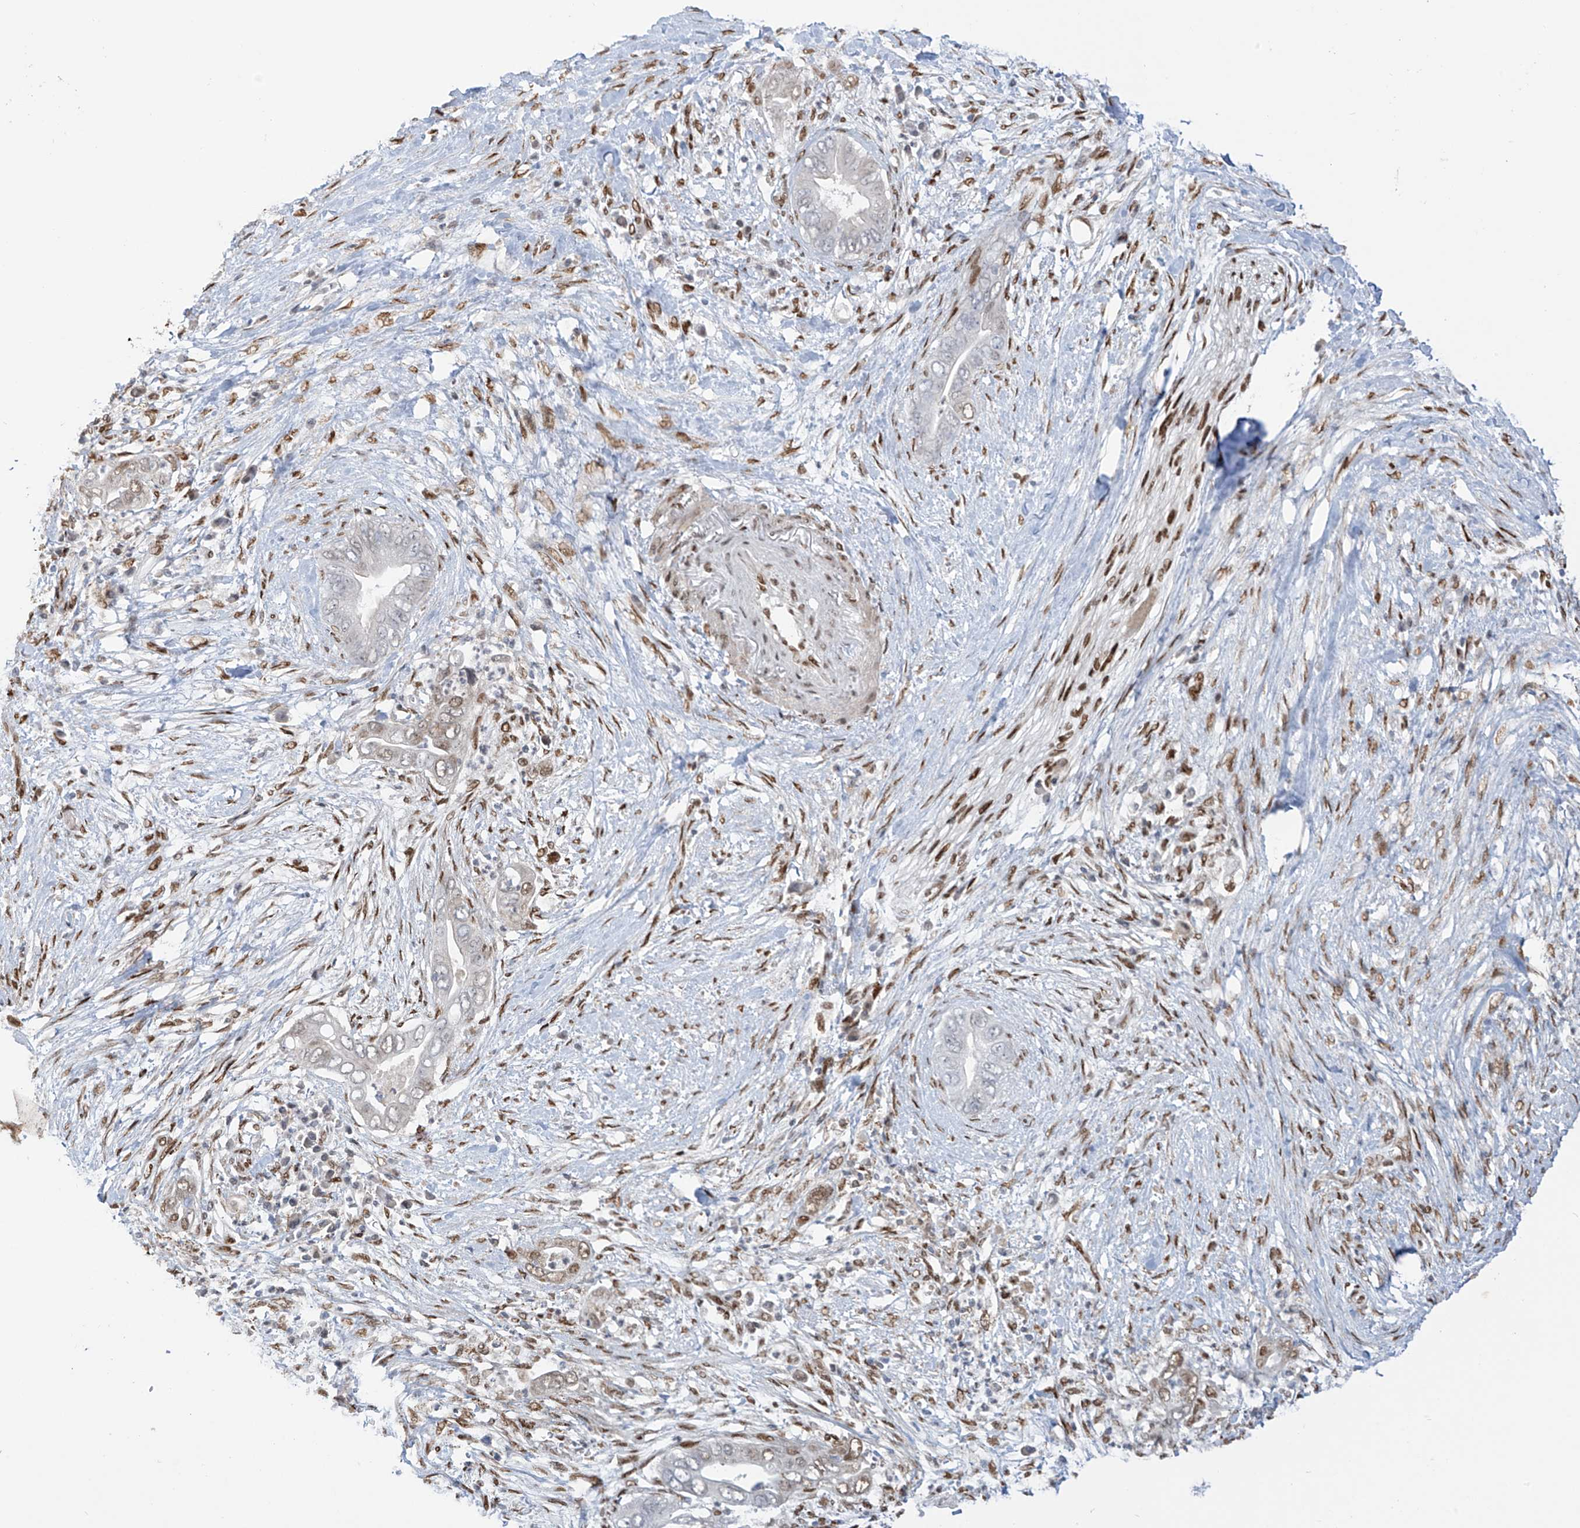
{"staining": {"intensity": "weak", "quantity": "<25%", "location": "nuclear"}, "tissue": "pancreatic cancer", "cell_type": "Tumor cells", "image_type": "cancer", "snomed": [{"axis": "morphology", "description": "Adenocarcinoma, NOS"}, {"axis": "topography", "description": "Pancreas"}], "caption": "High power microscopy micrograph of an immunohistochemistry image of pancreatic adenocarcinoma, revealing no significant positivity in tumor cells. The staining is performed using DAB brown chromogen with nuclei counter-stained in using hematoxylin.", "gene": "PM20D2", "patient": {"sex": "male", "age": 75}}